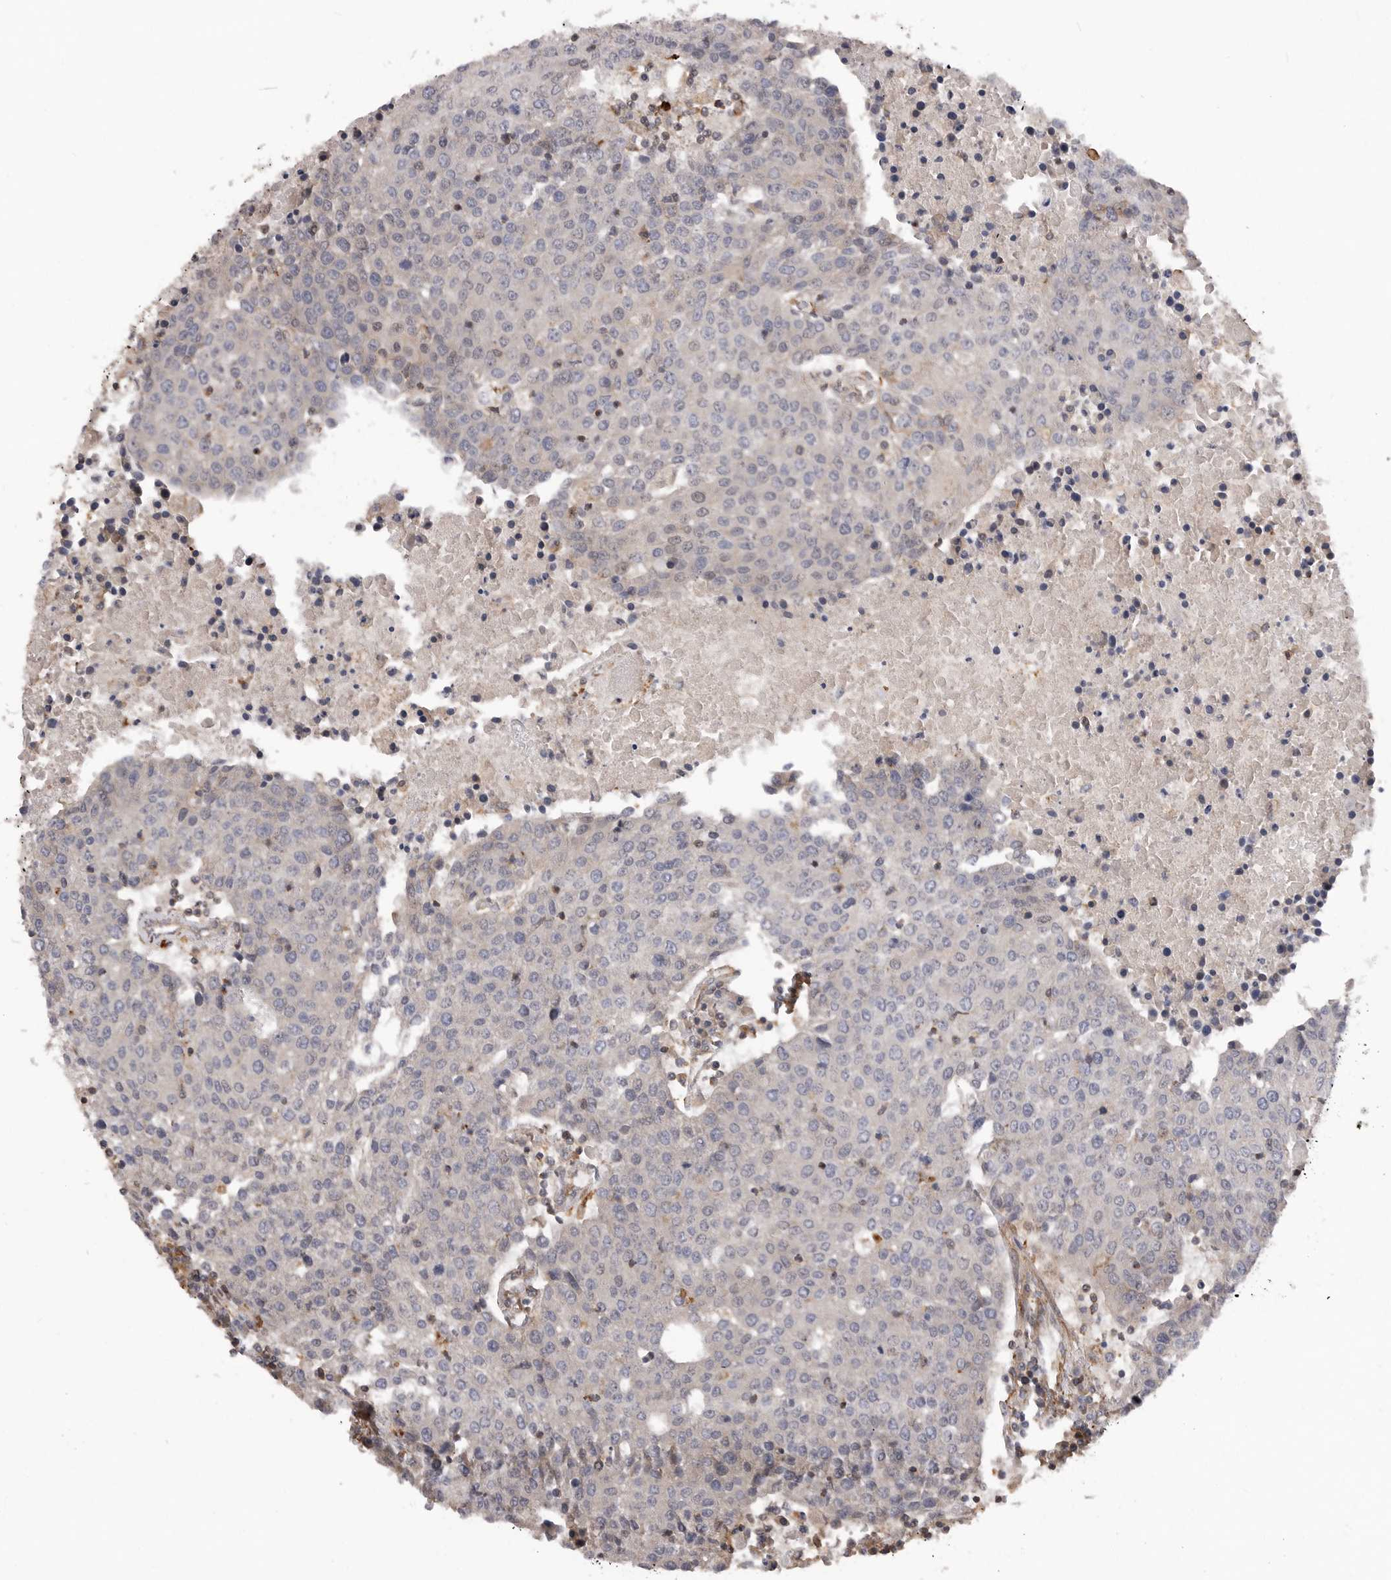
{"staining": {"intensity": "negative", "quantity": "none", "location": "none"}, "tissue": "urothelial cancer", "cell_type": "Tumor cells", "image_type": "cancer", "snomed": [{"axis": "morphology", "description": "Urothelial carcinoma, High grade"}, {"axis": "topography", "description": "Urinary bladder"}], "caption": "Immunohistochemistry image of neoplastic tissue: urothelial cancer stained with DAB (3,3'-diaminobenzidine) demonstrates no significant protein staining in tumor cells.", "gene": "TRIM56", "patient": {"sex": "female", "age": 85}}